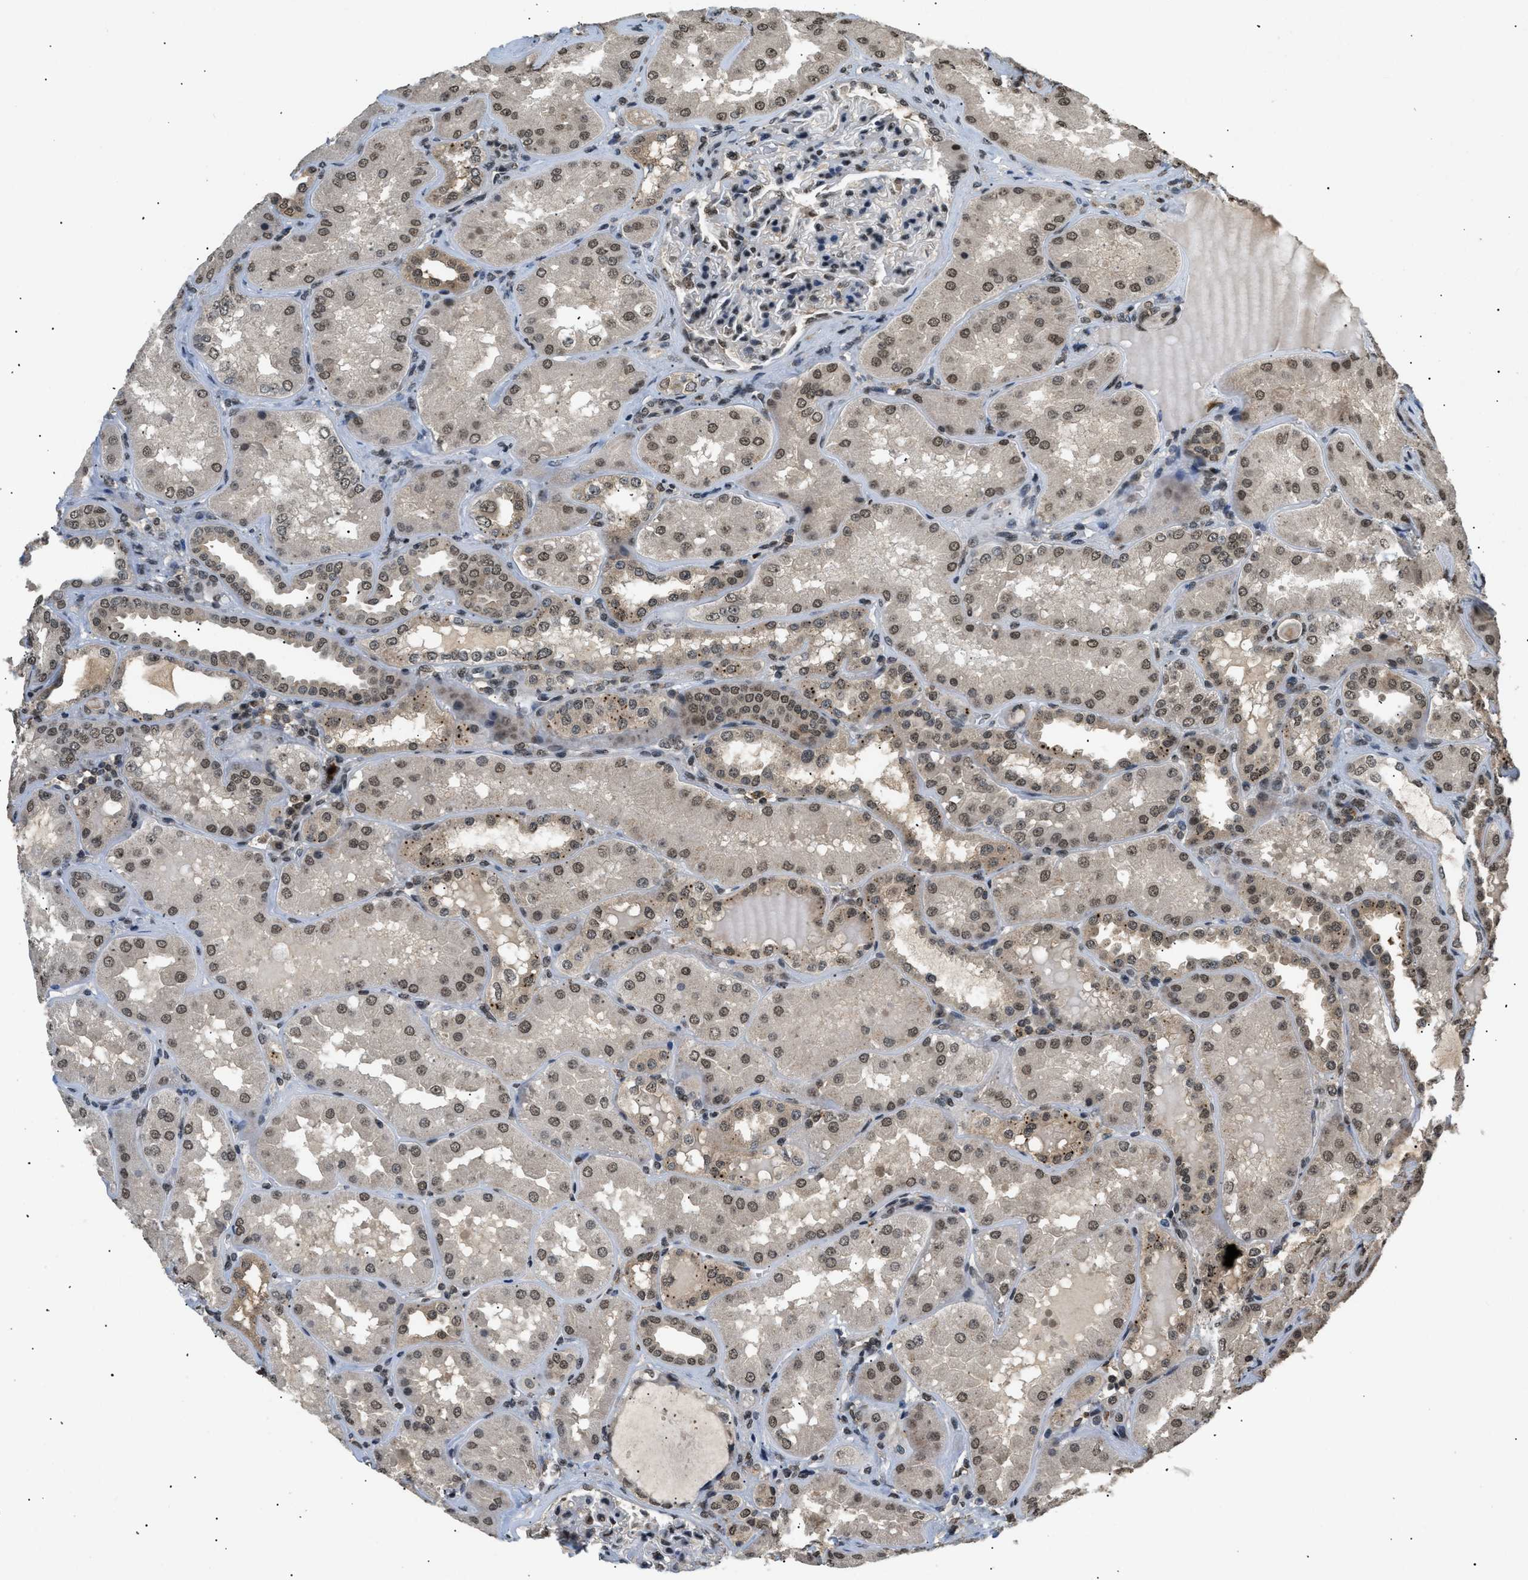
{"staining": {"intensity": "strong", "quantity": "25%-75%", "location": "nuclear"}, "tissue": "kidney", "cell_type": "Cells in glomeruli", "image_type": "normal", "snomed": [{"axis": "morphology", "description": "Normal tissue, NOS"}, {"axis": "topography", "description": "Kidney"}], "caption": "Approximately 25%-75% of cells in glomeruli in unremarkable human kidney exhibit strong nuclear protein staining as visualized by brown immunohistochemical staining.", "gene": "RBM5", "patient": {"sex": "female", "age": 56}}